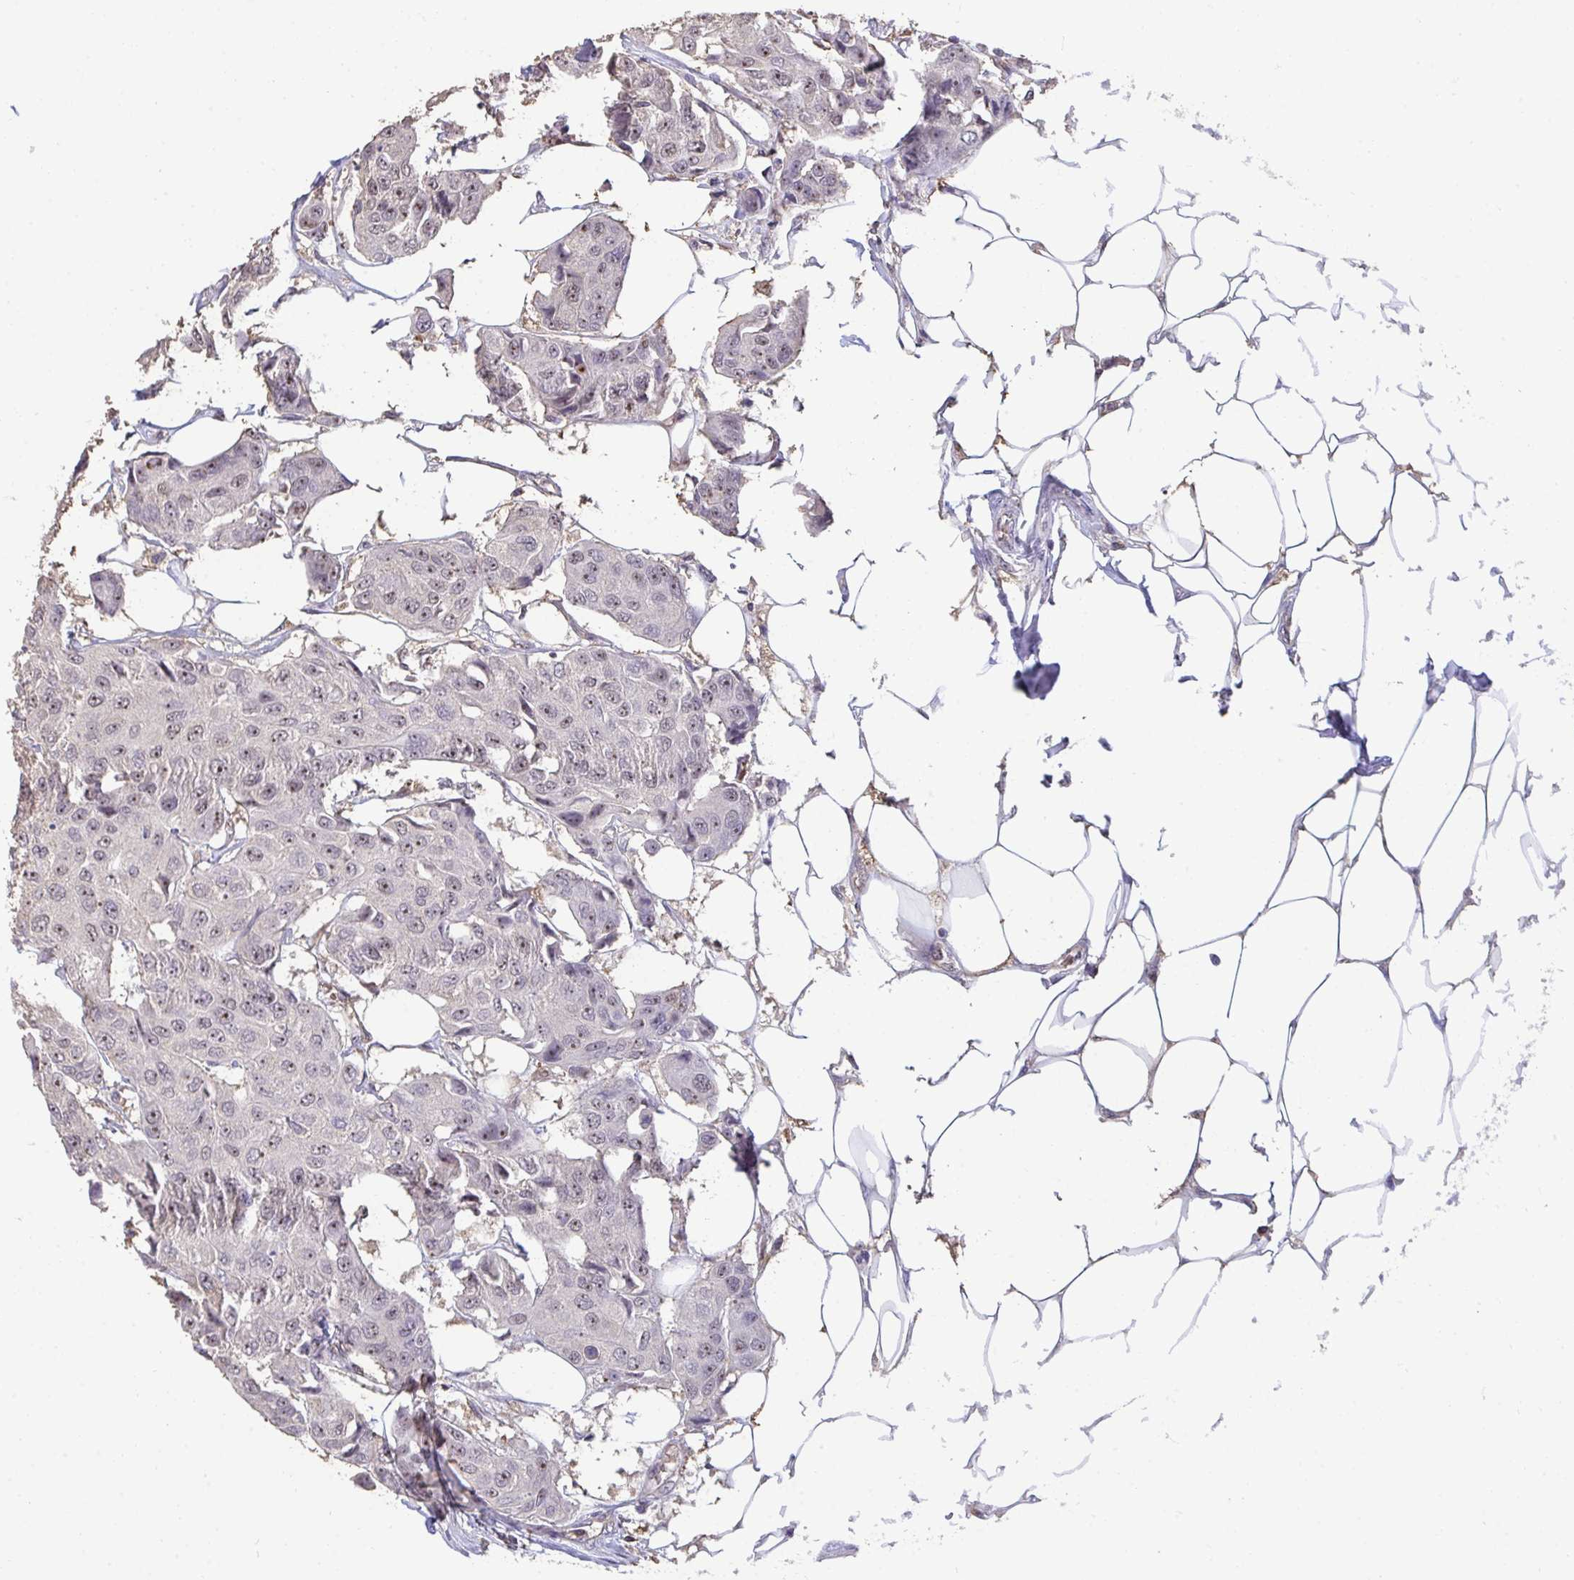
{"staining": {"intensity": "weak", "quantity": ">75%", "location": "nuclear"}, "tissue": "breast cancer", "cell_type": "Tumor cells", "image_type": "cancer", "snomed": [{"axis": "morphology", "description": "Duct carcinoma"}, {"axis": "topography", "description": "Breast"}, {"axis": "topography", "description": "Lymph node"}], "caption": "Weak nuclear positivity for a protein is present in about >75% of tumor cells of breast cancer using immunohistochemistry (IHC).", "gene": "SENP3", "patient": {"sex": "female", "age": 80}}